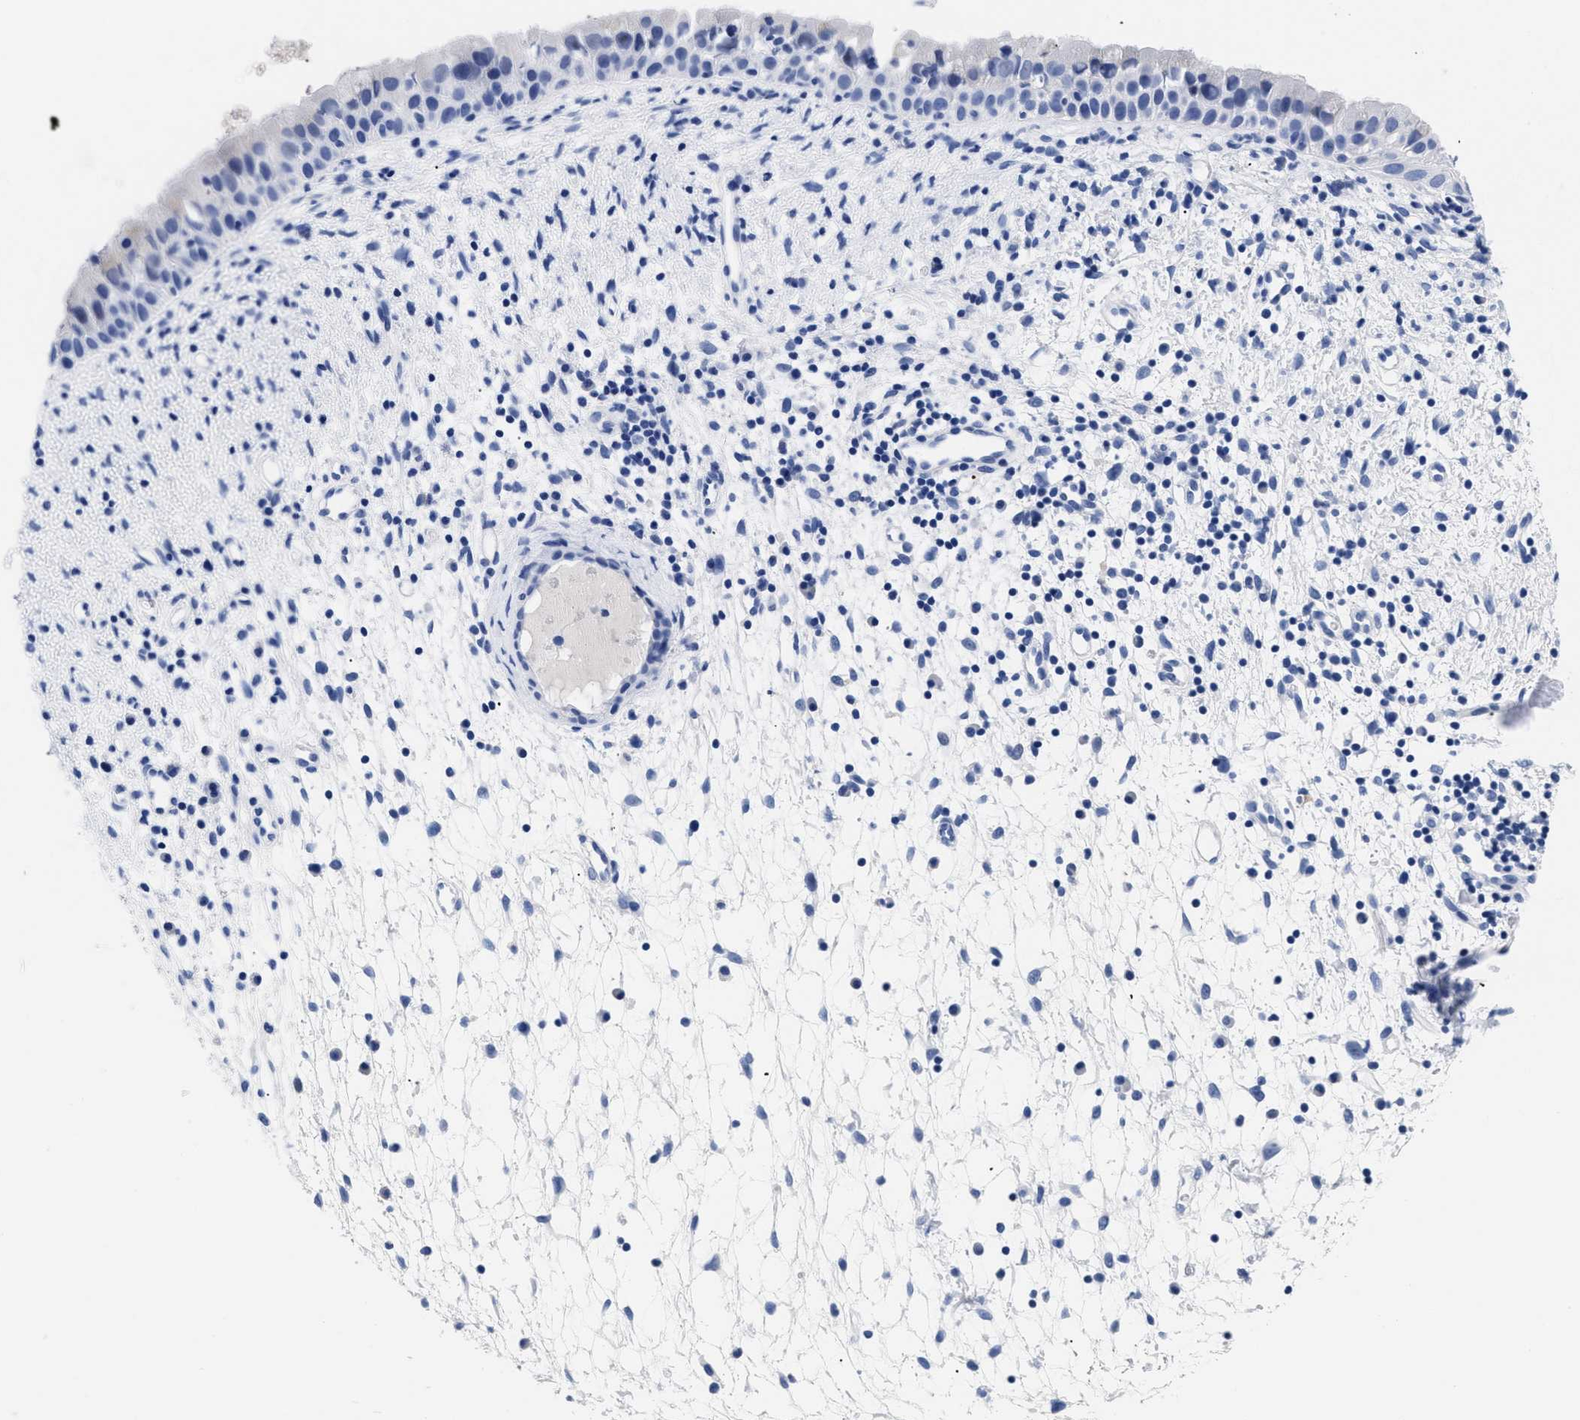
{"staining": {"intensity": "negative", "quantity": "none", "location": "none"}, "tissue": "nasopharynx", "cell_type": "Respiratory epithelial cells", "image_type": "normal", "snomed": [{"axis": "morphology", "description": "Normal tissue, NOS"}, {"axis": "topography", "description": "Nasopharynx"}], "caption": "A micrograph of nasopharynx stained for a protein demonstrates no brown staining in respiratory epithelial cells. Brightfield microscopy of immunohistochemistry (IHC) stained with DAB (brown) and hematoxylin (blue), captured at high magnification.", "gene": "TREML1", "patient": {"sex": "male", "age": 22}}